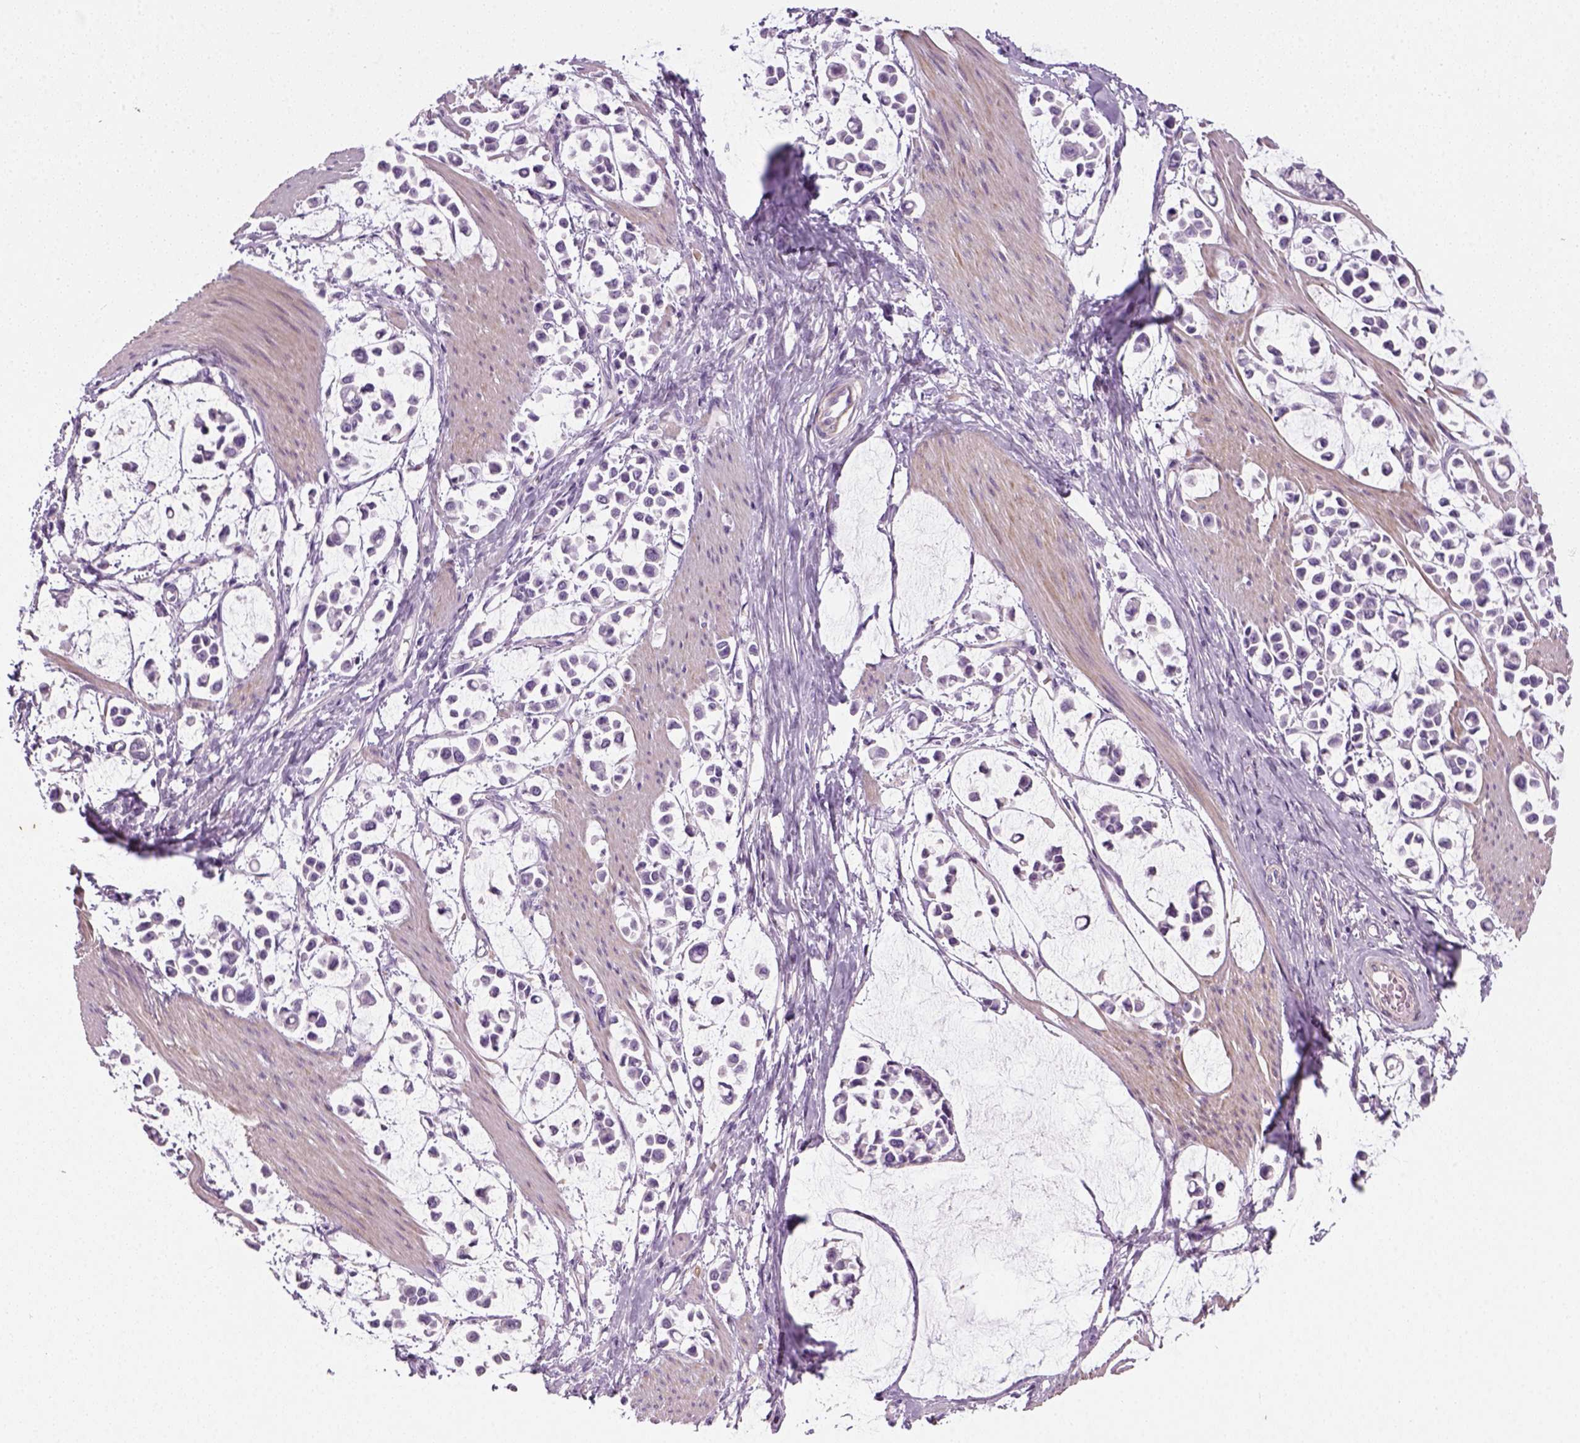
{"staining": {"intensity": "negative", "quantity": "none", "location": "none"}, "tissue": "stomach cancer", "cell_type": "Tumor cells", "image_type": "cancer", "snomed": [{"axis": "morphology", "description": "Adenocarcinoma, NOS"}, {"axis": "topography", "description": "Stomach"}], "caption": "Stomach cancer (adenocarcinoma) stained for a protein using IHC reveals no positivity tumor cells.", "gene": "ELOVL3", "patient": {"sex": "male", "age": 82}}